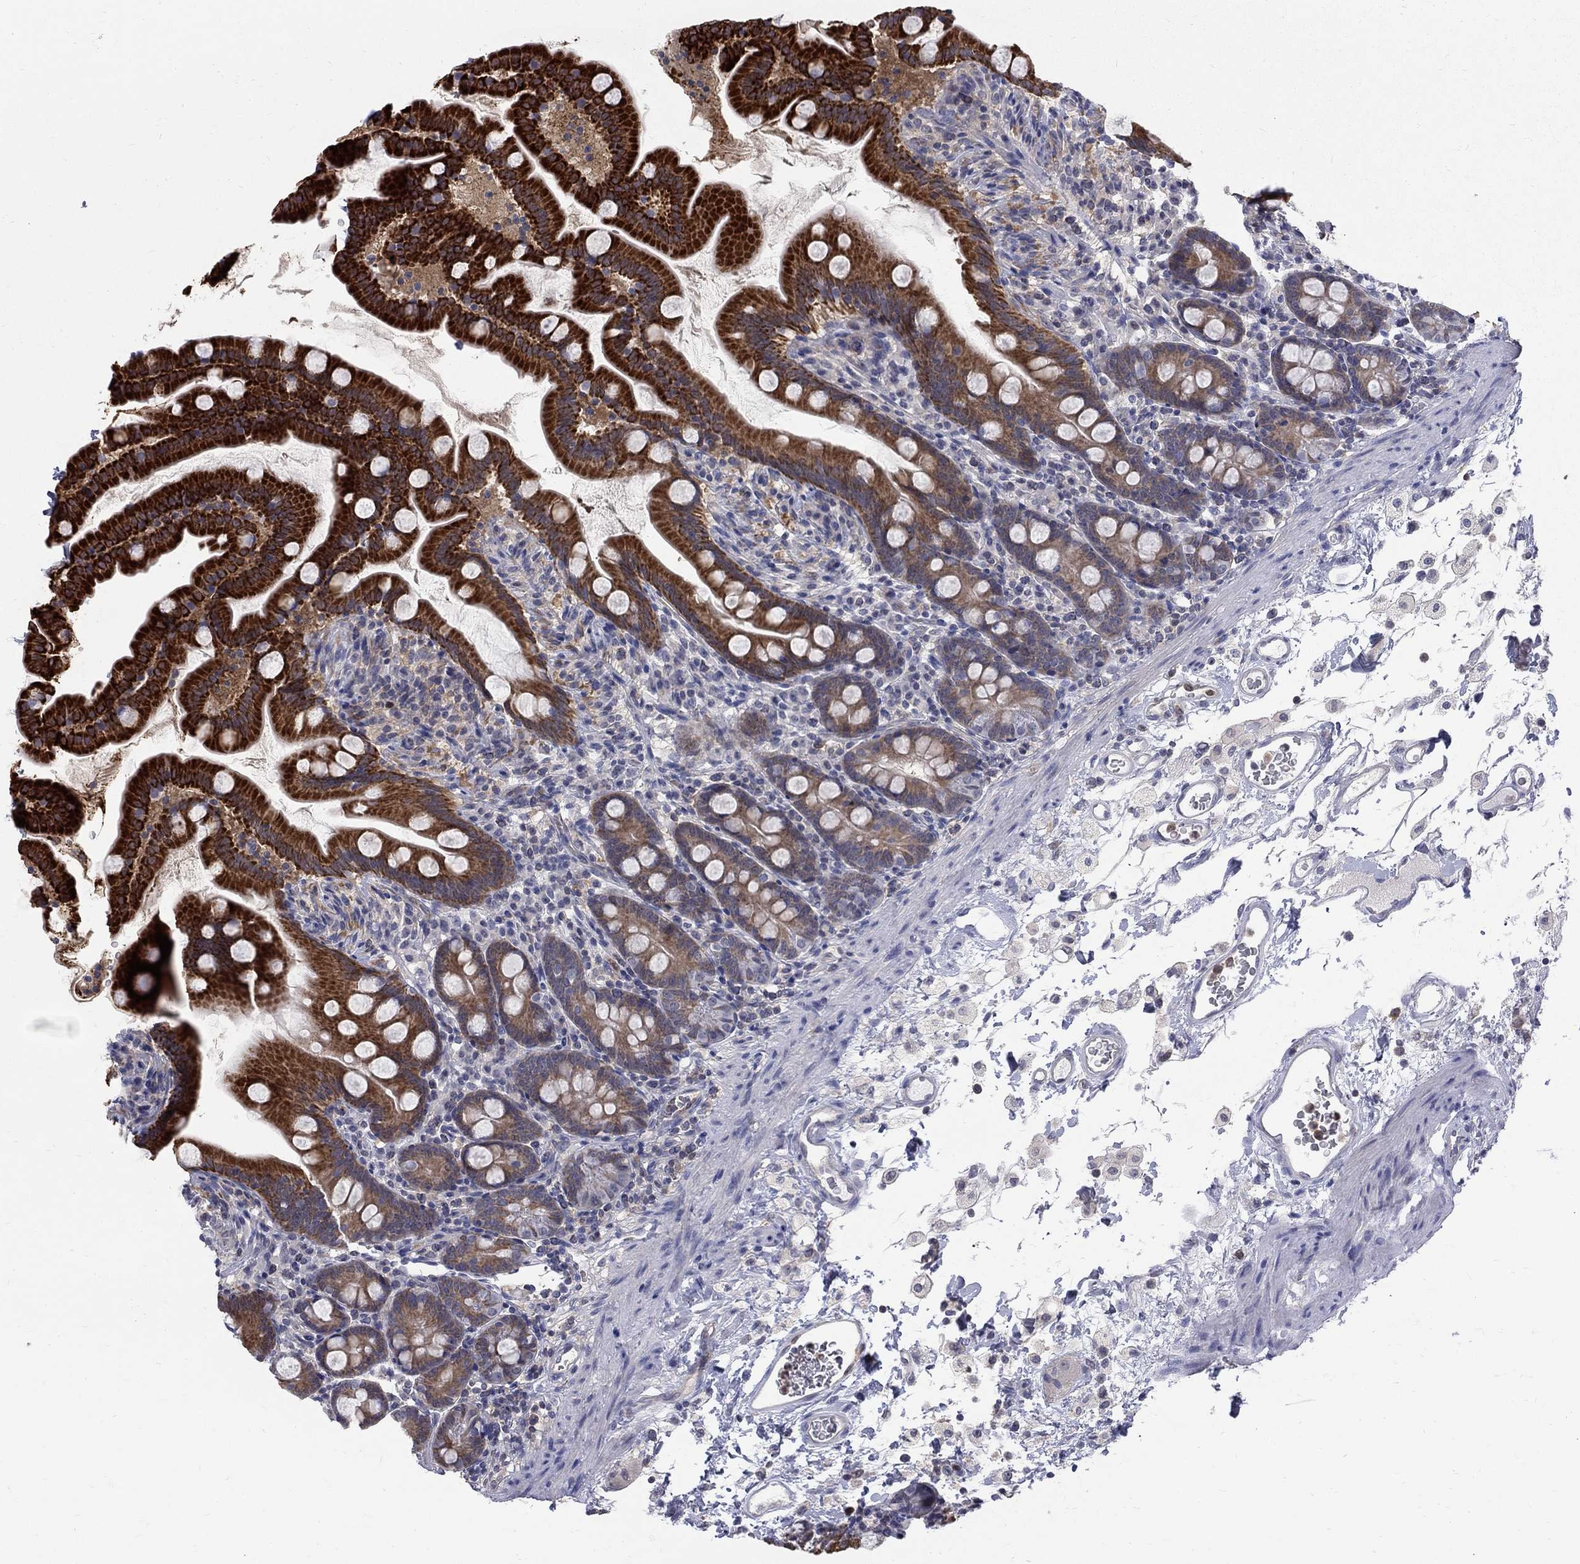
{"staining": {"intensity": "strong", "quantity": ">75%", "location": "cytoplasmic/membranous"}, "tissue": "small intestine", "cell_type": "Glandular cells", "image_type": "normal", "snomed": [{"axis": "morphology", "description": "Normal tissue, NOS"}, {"axis": "topography", "description": "Small intestine"}], "caption": "Immunohistochemistry (IHC) histopathology image of normal small intestine stained for a protein (brown), which exhibits high levels of strong cytoplasmic/membranous expression in about >75% of glandular cells.", "gene": "HKDC1", "patient": {"sex": "female", "age": 44}}